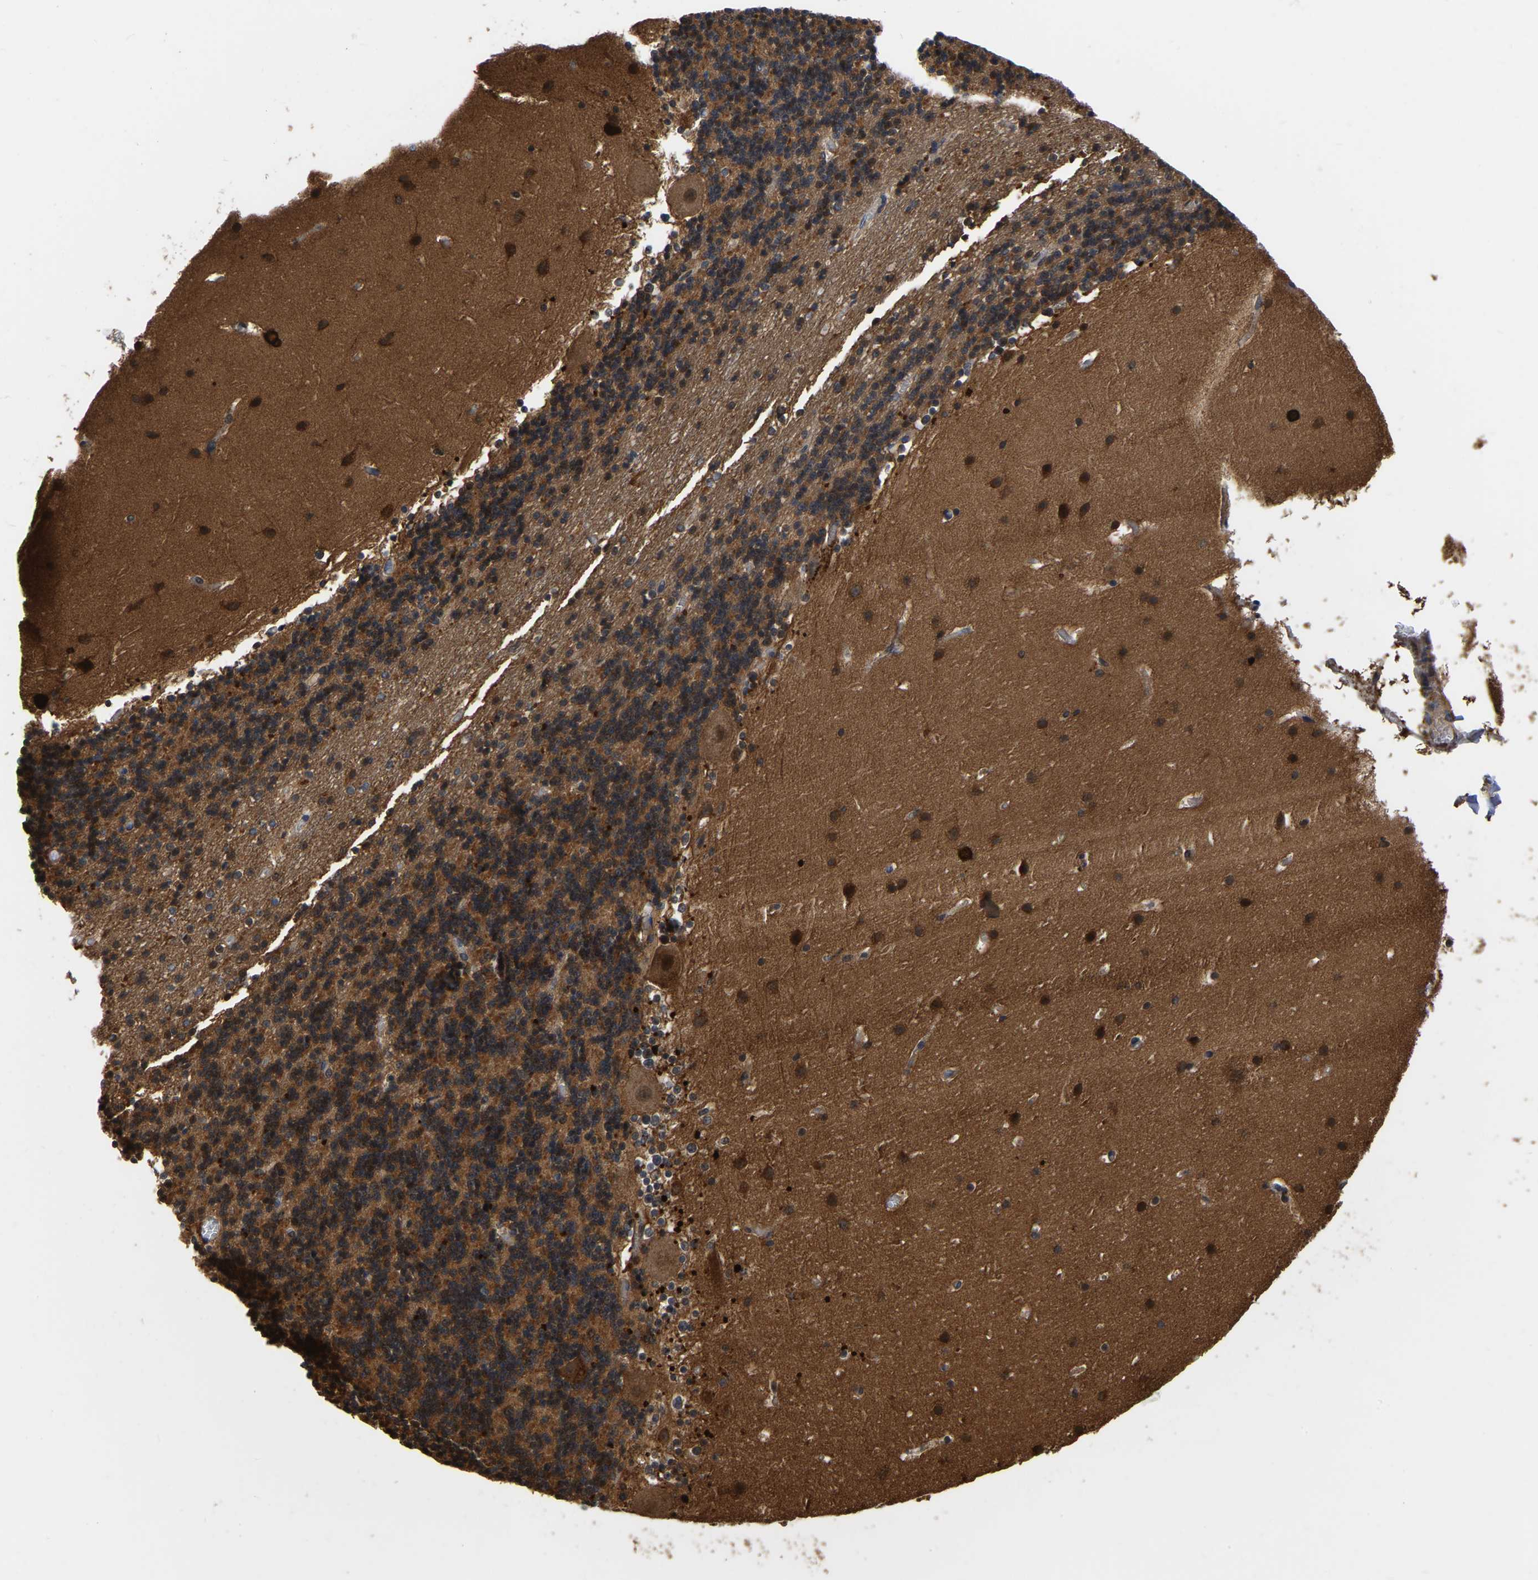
{"staining": {"intensity": "moderate", "quantity": ">75%", "location": "cytoplasmic/membranous"}, "tissue": "cerebellum", "cell_type": "Cells in granular layer", "image_type": "normal", "snomed": [{"axis": "morphology", "description": "Normal tissue, NOS"}, {"axis": "topography", "description": "Cerebellum"}], "caption": "Immunohistochemistry (IHC) (DAB (3,3'-diaminobenzidine)) staining of benign human cerebellum displays moderate cytoplasmic/membranous protein positivity in approximately >75% of cells in granular layer.", "gene": "GARS1", "patient": {"sex": "female", "age": 19}}